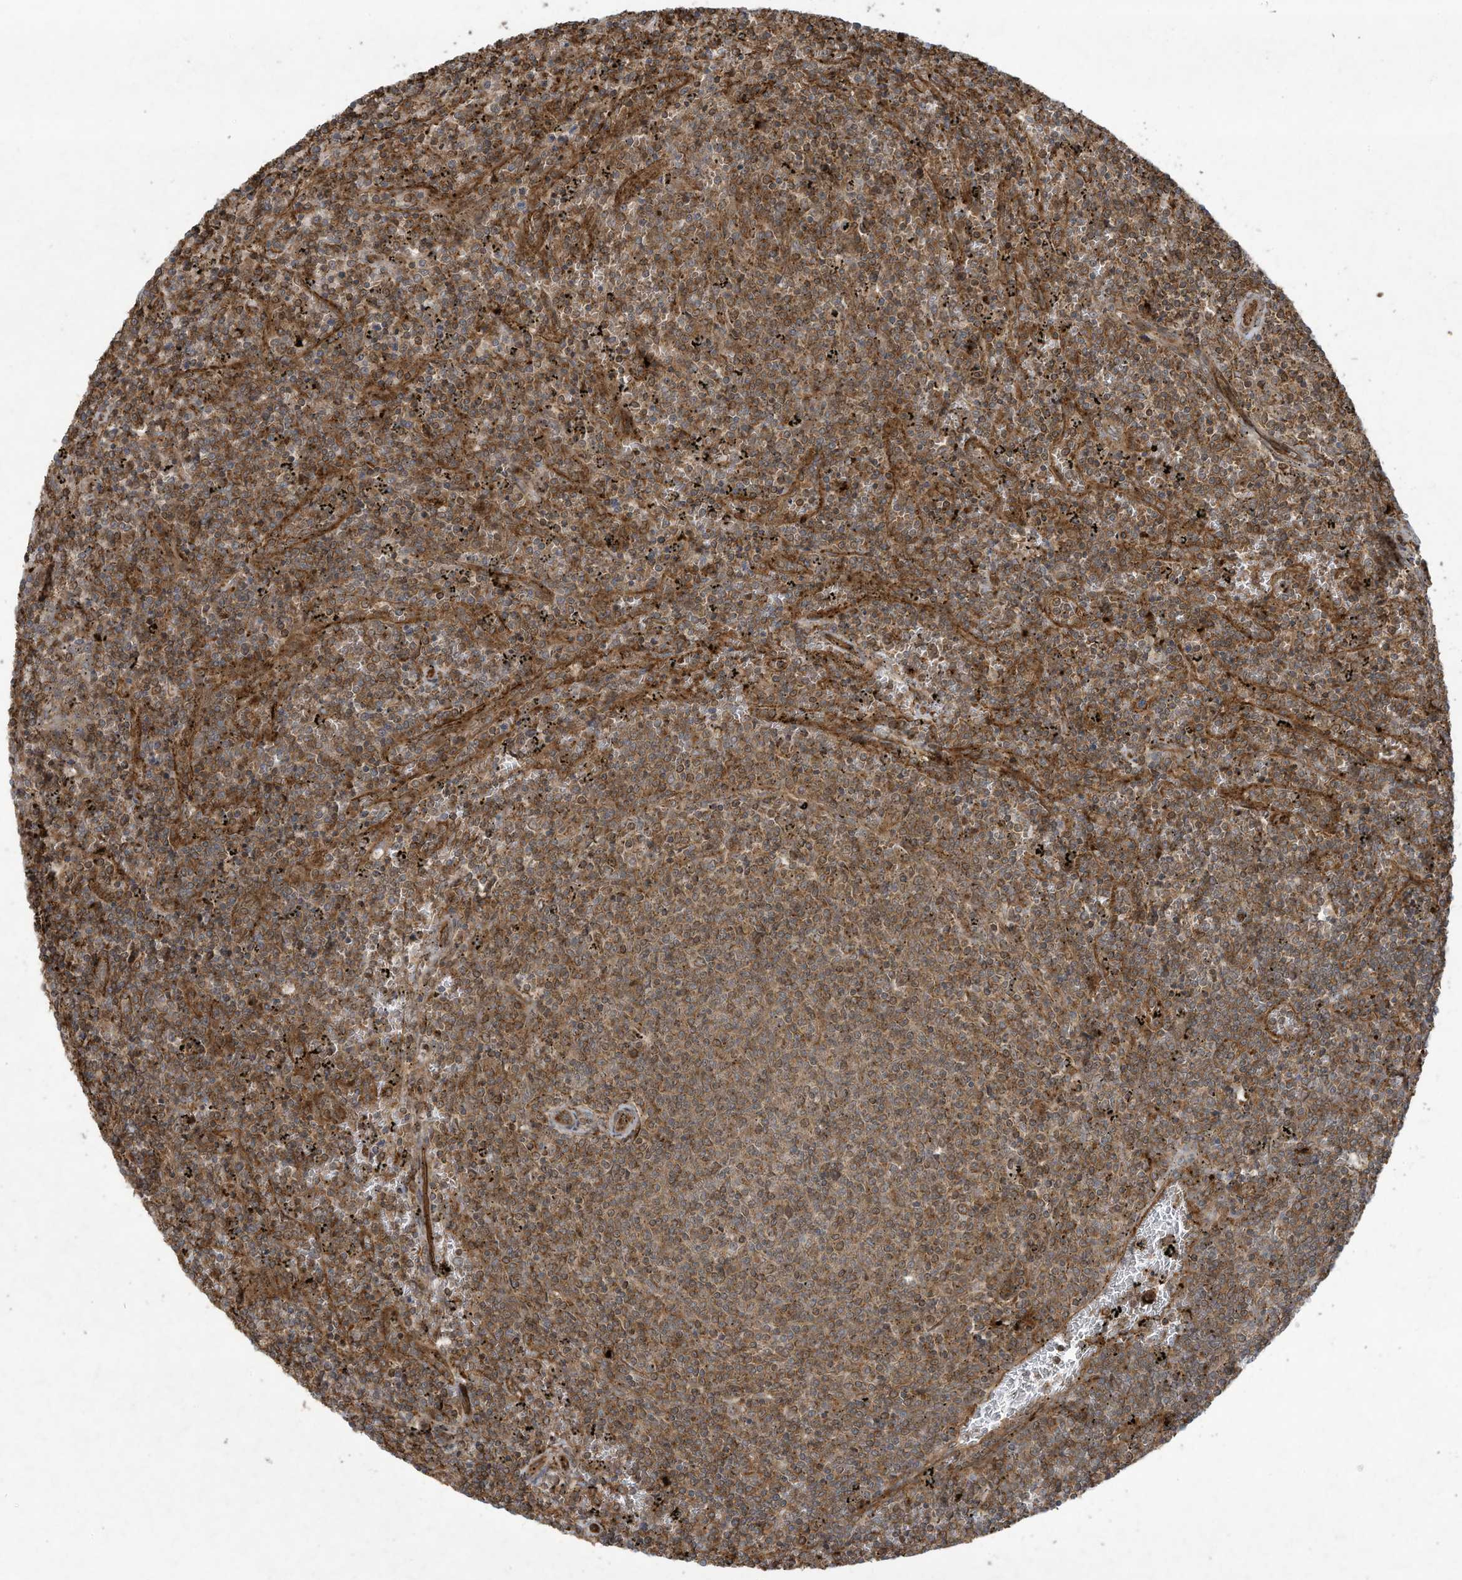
{"staining": {"intensity": "moderate", "quantity": ">75%", "location": "cytoplasmic/membranous"}, "tissue": "lymphoma", "cell_type": "Tumor cells", "image_type": "cancer", "snomed": [{"axis": "morphology", "description": "Malignant lymphoma, non-Hodgkin's type, Low grade"}, {"axis": "topography", "description": "Spleen"}], "caption": "DAB immunohistochemical staining of lymphoma exhibits moderate cytoplasmic/membranous protein expression in about >75% of tumor cells.", "gene": "DDIT4", "patient": {"sex": "female", "age": 50}}